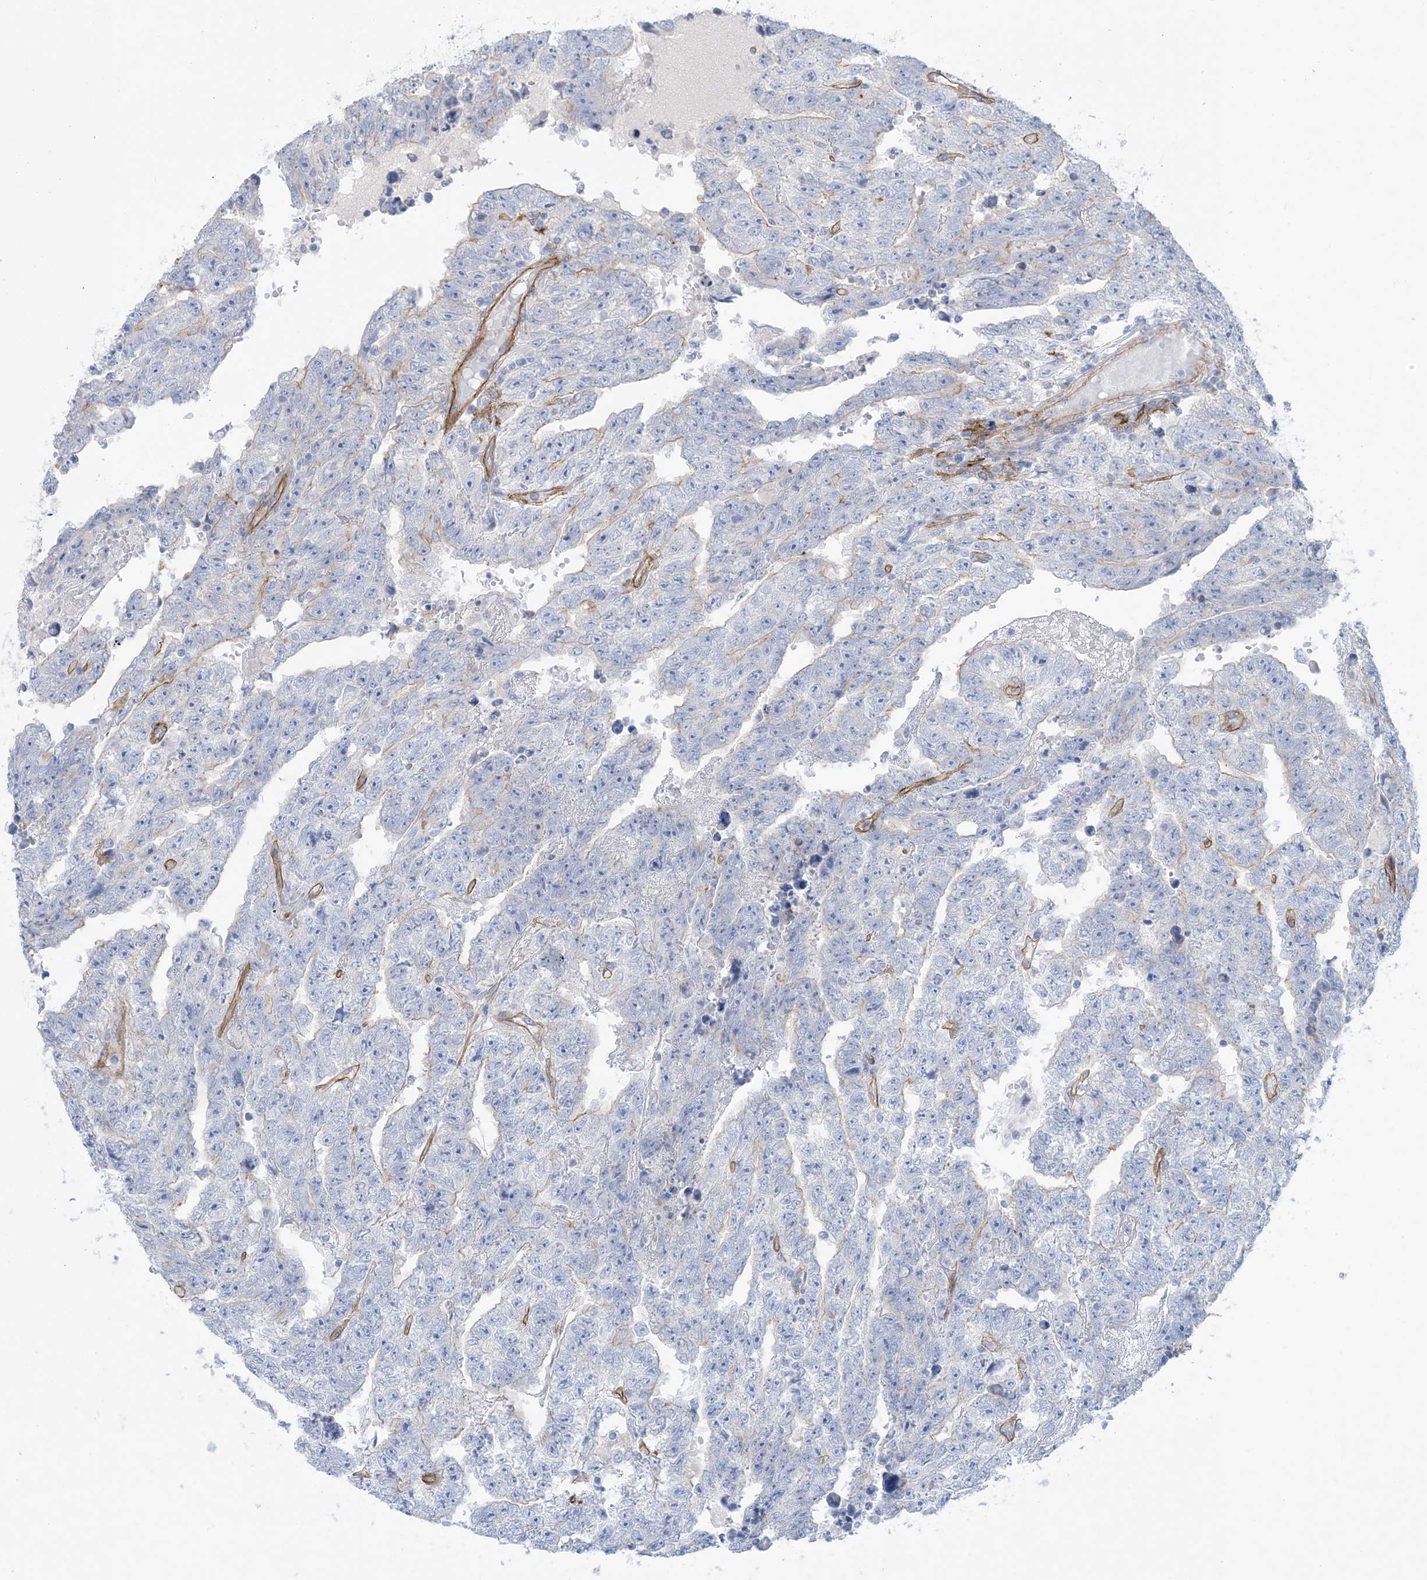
{"staining": {"intensity": "negative", "quantity": "none", "location": "none"}, "tissue": "testis cancer", "cell_type": "Tumor cells", "image_type": "cancer", "snomed": [{"axis": "morphology", "description": "Carcinoma, Embryonal, NOS"}, {"axis": "topography", "description": "Testis"}], "caption": "Photomicrograph shows no protein staining in tumor cells of testis cancer tissue. The staining was performed using DAB (3,3'-diaminobenzidine) to visualize the protein expression in brown, while the nuclei were stained in blue with hematoxylin (Magnification: 20x).", "gene": "SHANK1", "patient": {"sex": "male", "age": 25}}